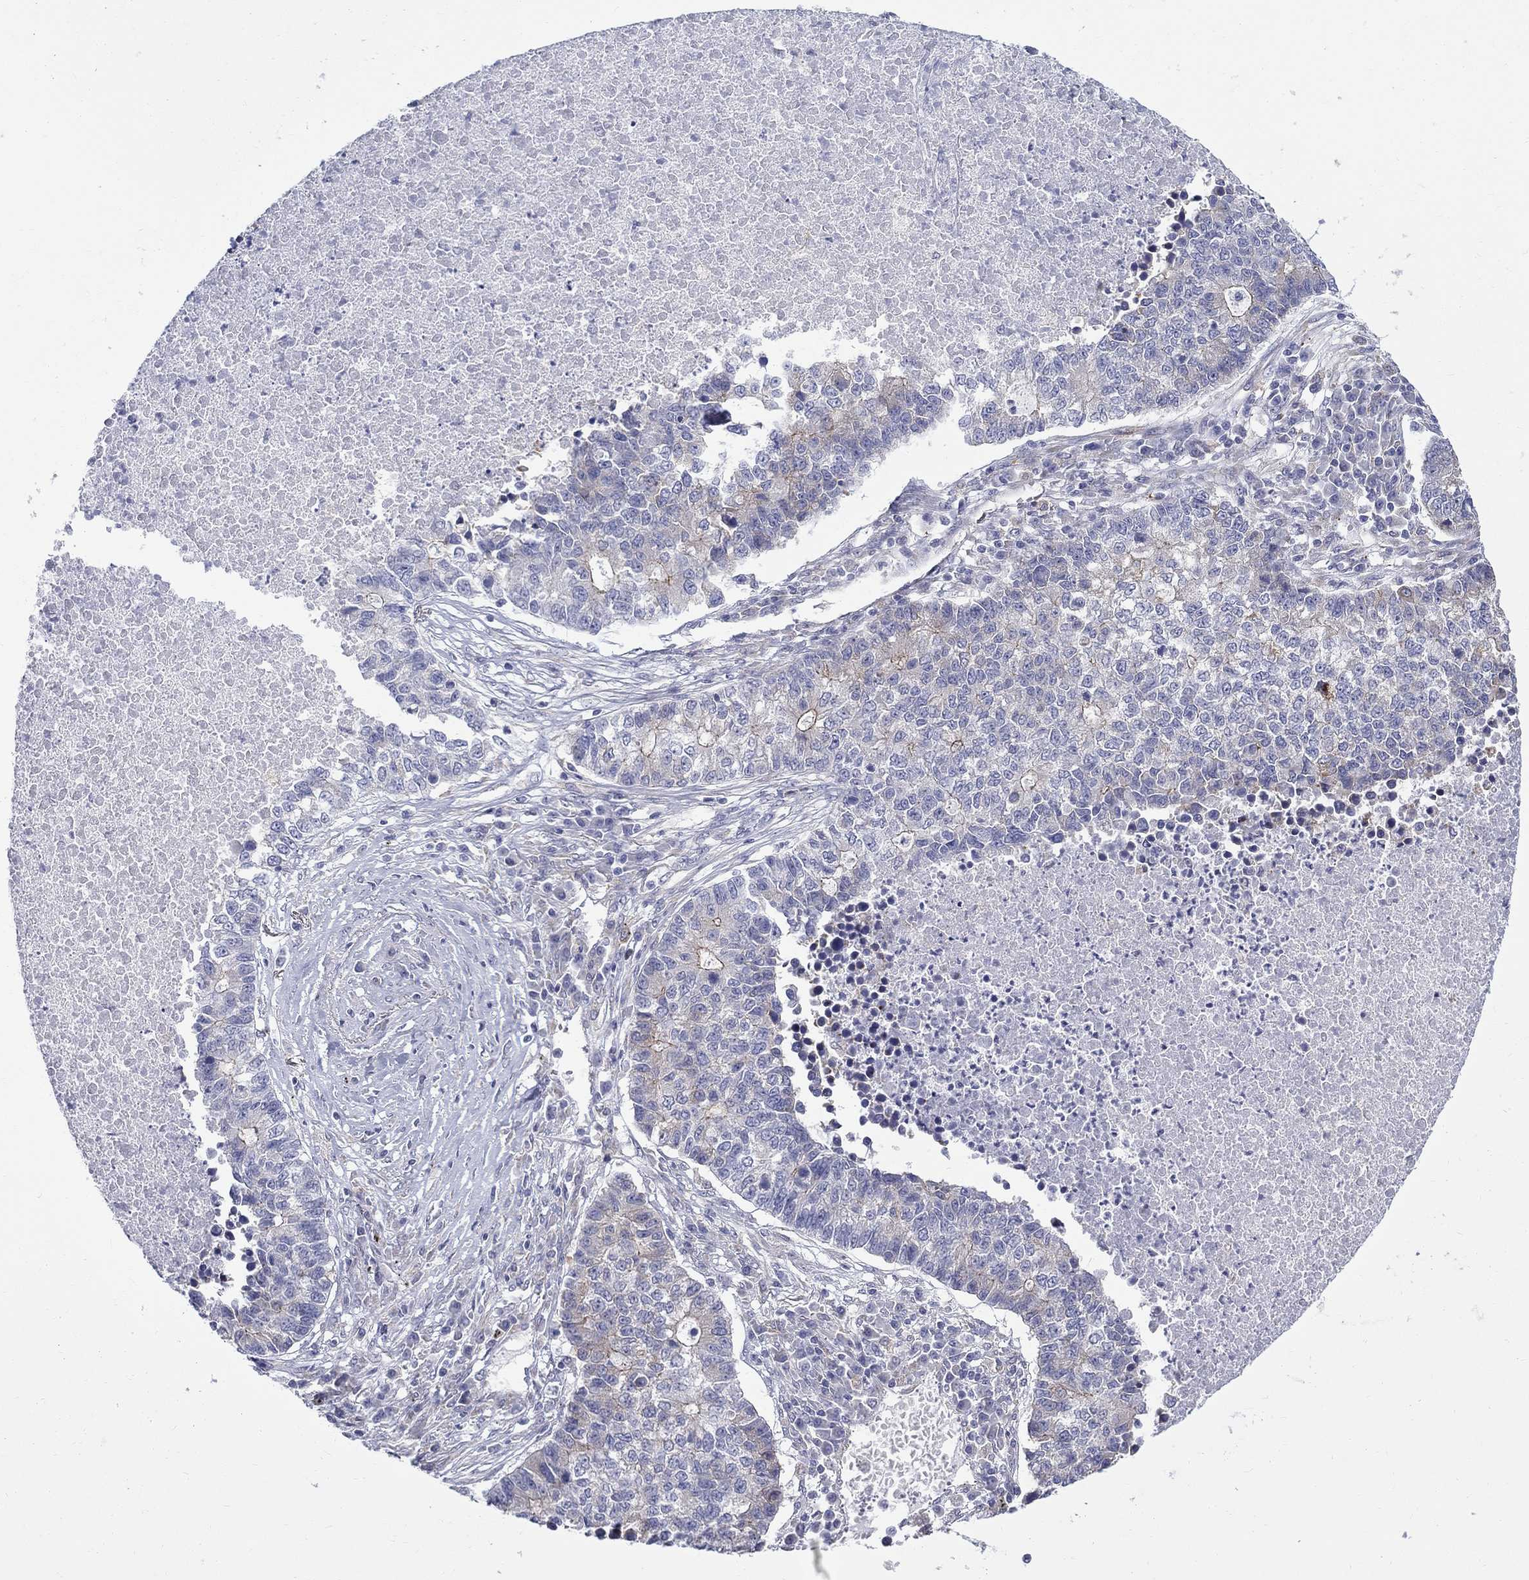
{"staining": {"intensity": "negative", "quantity": "none", "location": "none"}, "tissue": "lung cancer", "cell_type": "Tumor cells", "image_type": "cancer", "snomed": [{"axis": "morphology", "description": "Adenocarcinoma, NOS"}, {"axis": "topography", "description": "Lung"}], "caption": "Lung cancer (adenocarcinoma) was stained to show a protein in brown. There is no significant staining in tumor cells.", "gene": "QRFPR", "patient": {"sex": "male", "age": 57}}